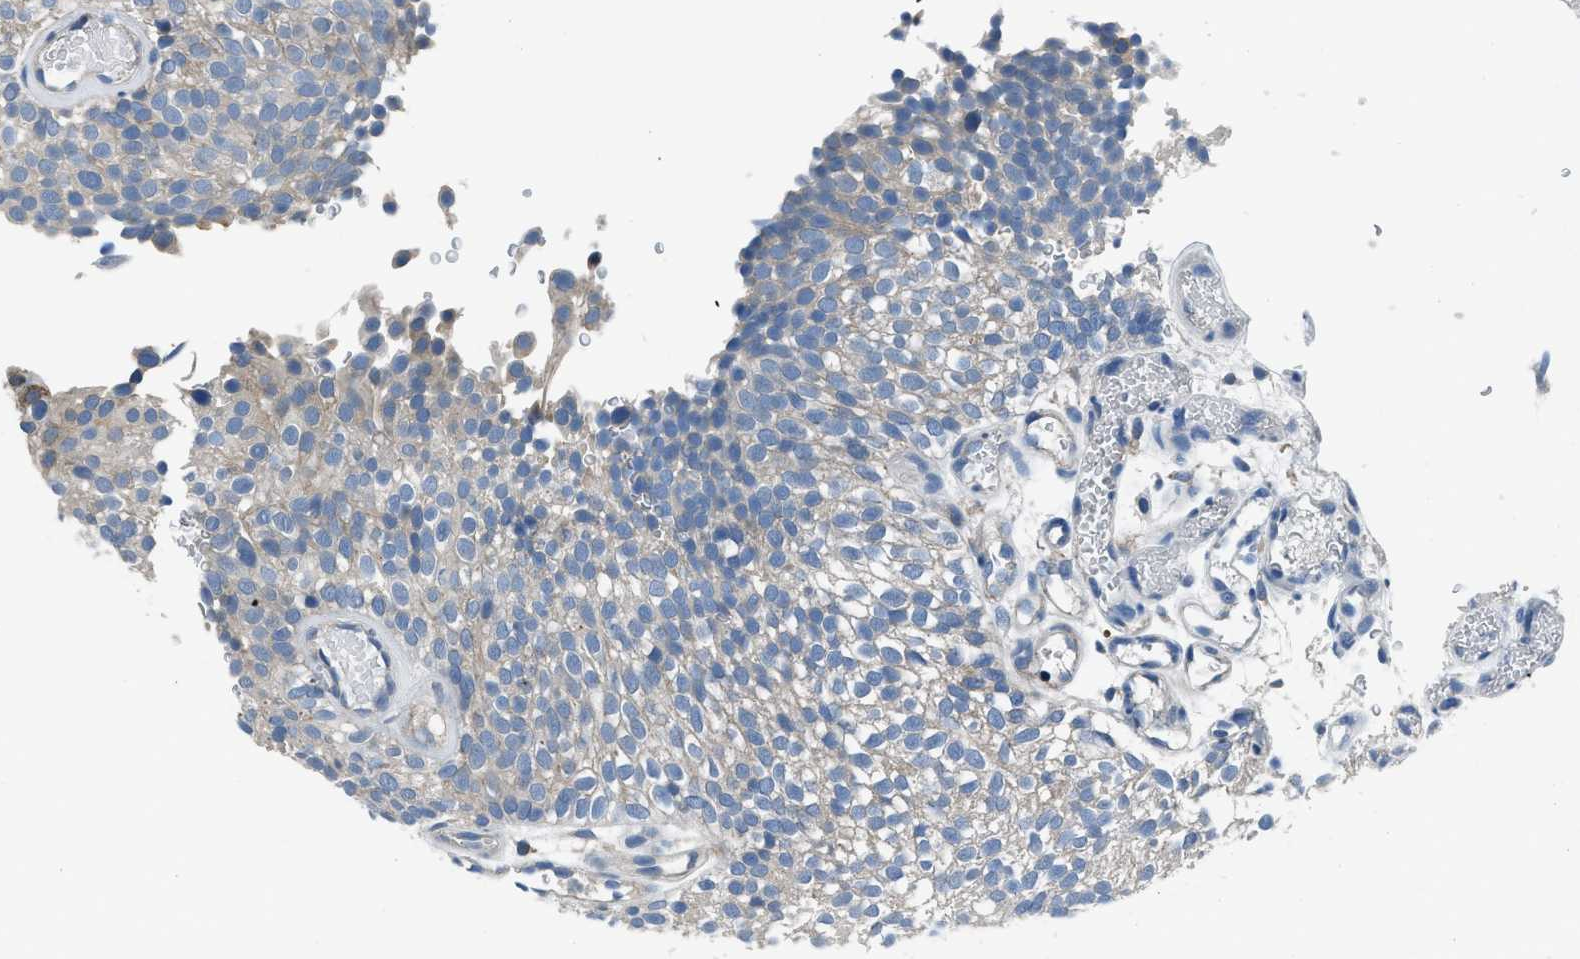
{"staining": {"intensity": "weak", "quantity": "<25%", "location": "cytoplasmic/membranous"}, "tissue": "urothelial cancer", "cell_type": "Tumor cells", "image_type": "cancer", "snomed": [{"axis": "morphology", "description": "Urothelial carcinoma, Low grade"}, {"axis": "topography", "description": "Urinary bladder"}], "caption": "IHC image of human urothelial cancer stained for a protein (brown), which displays no positivity in tumor cells.", "gene": "GJA3", "patient": {"sex": "male", "age": 78}}